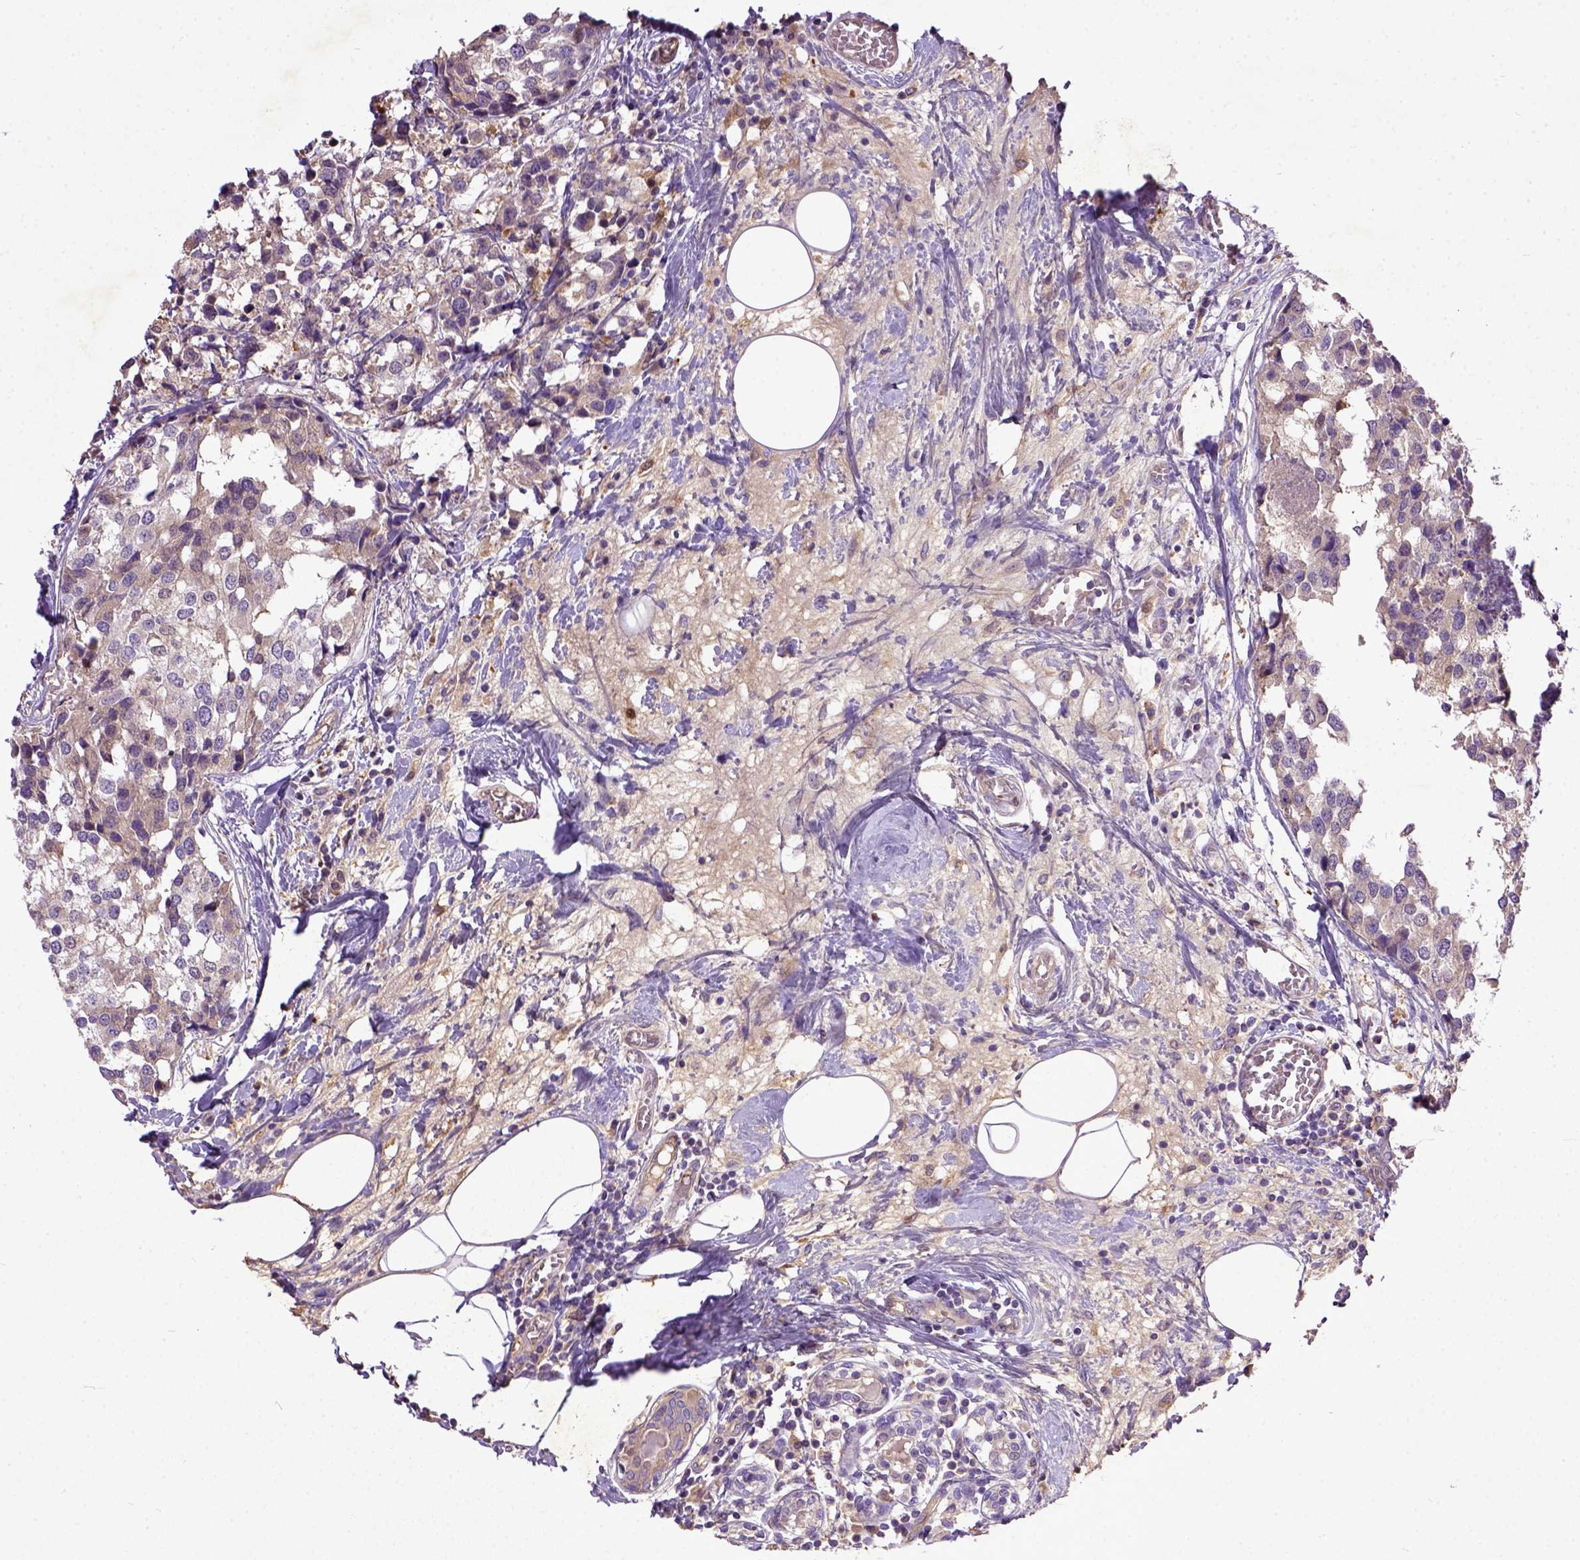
{"staining": {"intensity": "weak", "quantity": "25%-75%", "location": "cytoplasmic/membranous"}, "tissue": "breast cancer", "cell_type": "Tumor cells", "image_type": "cancer", "snomed": [{"axis": "morphology", "description": "Lobular carcinoma"}, {"axis": "topography", "description": "Breast"}], "caption": "Tumor cells demonstrate low levels of weak cytoplasmic/membranous expression in about 25%-75% of cells in human breast cancer. Using DAB (brown) and hematoxylin (blue) stains, captured at high magnification using brightfield microscopy.", "gene": "DEPDC1B", "patient": {"sex": "female", "age": 59}}